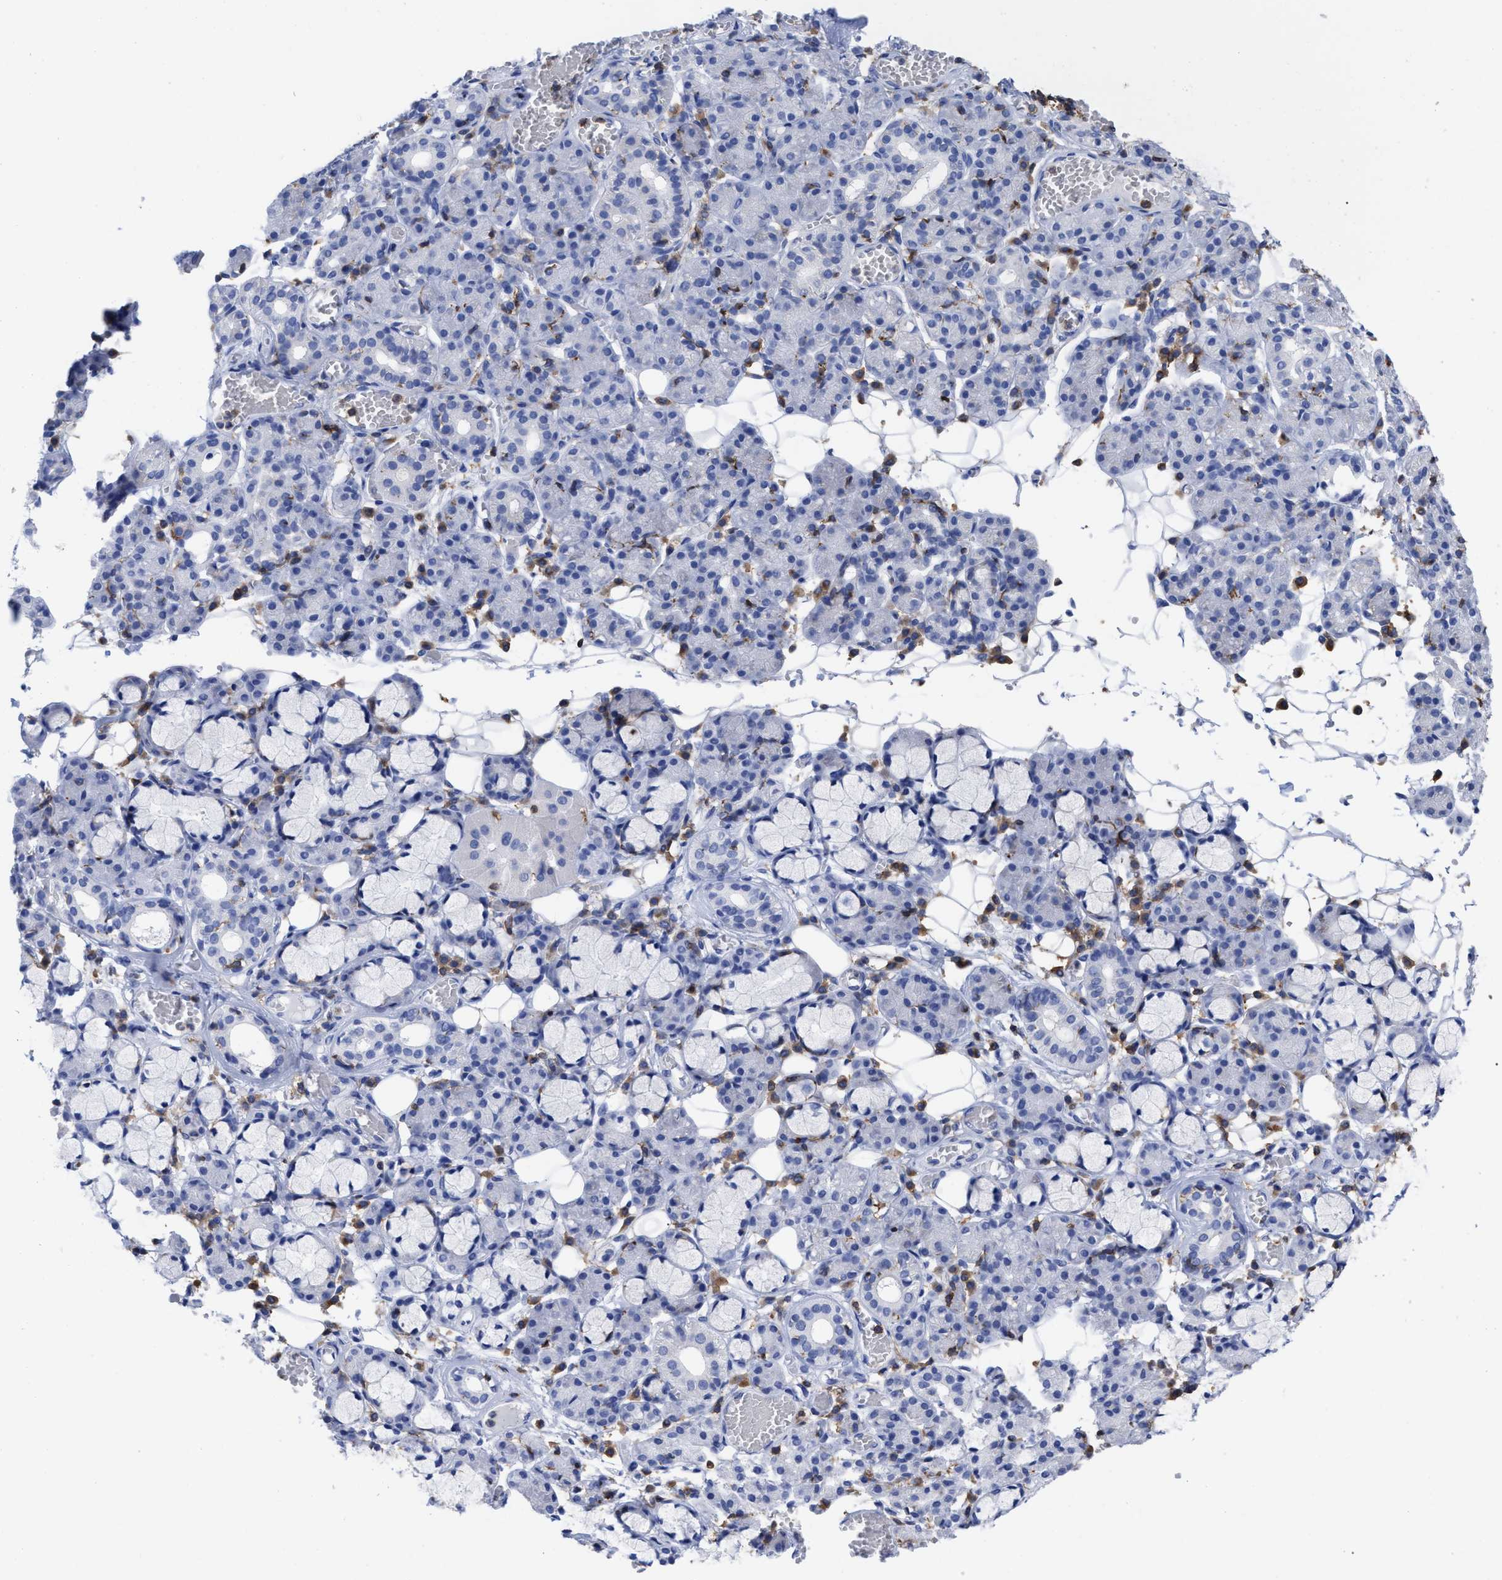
{"staining": {"intensity": "negative", "quantity": "none", "location": "none"}, "tissue": "salivary gland", "cell_type": "Glandular cells", "image_type": "normal", "snomed": [{"axis": "morphology", "description": "Normal tissue, NOS"}, {"axis": "topography", "description": "Salivary gland"}], "caption": "This is an immunohistochemistry (IHC) photomicrograph of unremarkable human salivary gland. There is no positivity in glandular cells.", "gene": "HCLS1", "patient": {"sex": "male", "age": 63}}